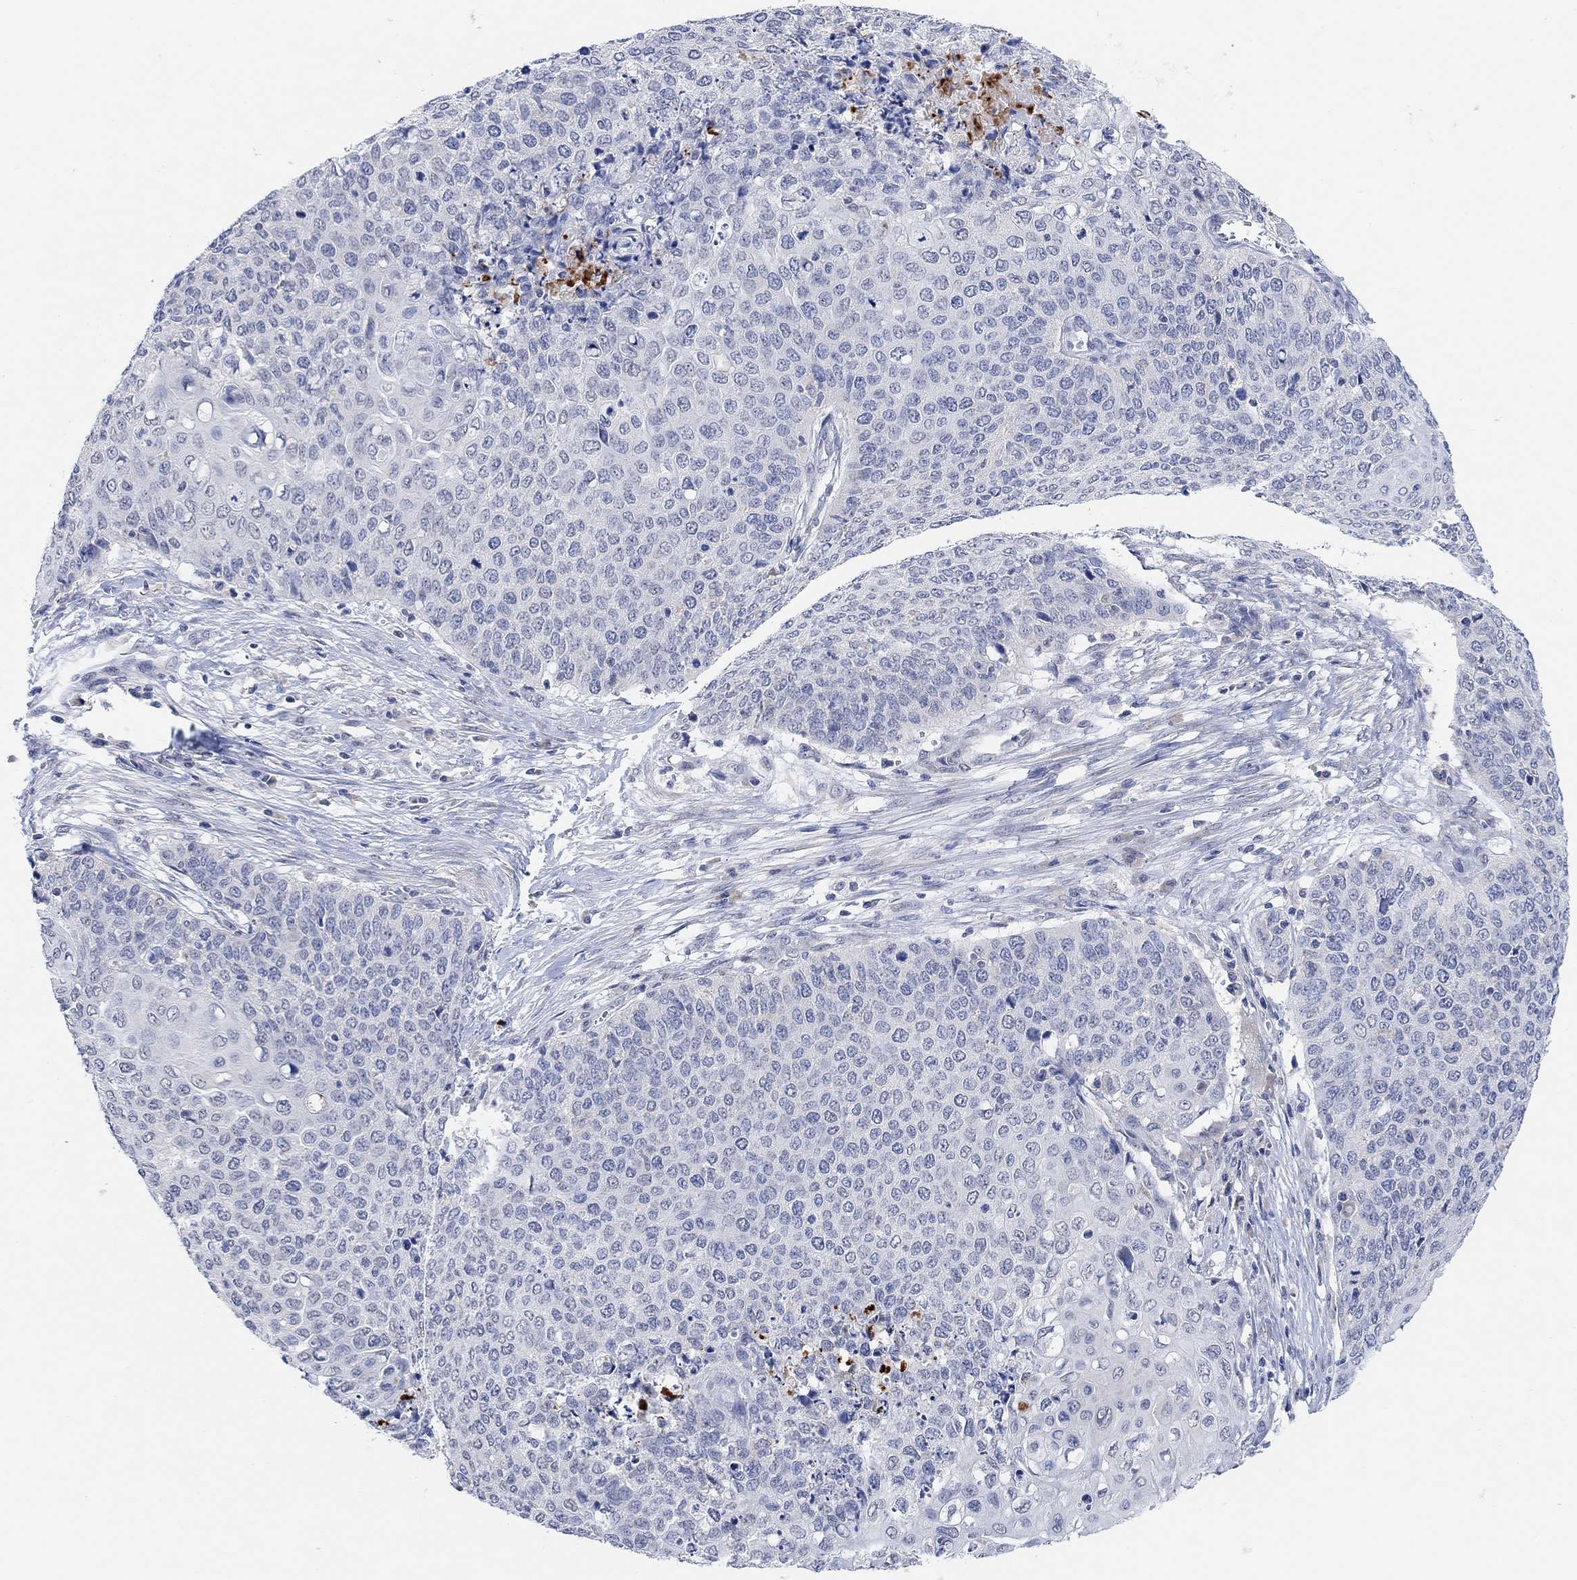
{"staining": {"intensity": "negative", "quantity": "none", "location": "none"}, "tissue": "cervical cancer", "cell_type": "Tumor cells", "image_type": "cancer", "snomed": [{"axis": "morphology", "description": "Squamous cell carcinoma, NOS"}, {"axis": "topography", "description": "Cervix"}], "caption": "Immunohistochemical staining of cervical cancer (squamous cell carcinoma) exhibits no significant staining in tumor cells.", "gene": "RIMS1", "patient": {"sex": "female", "age": 39}}